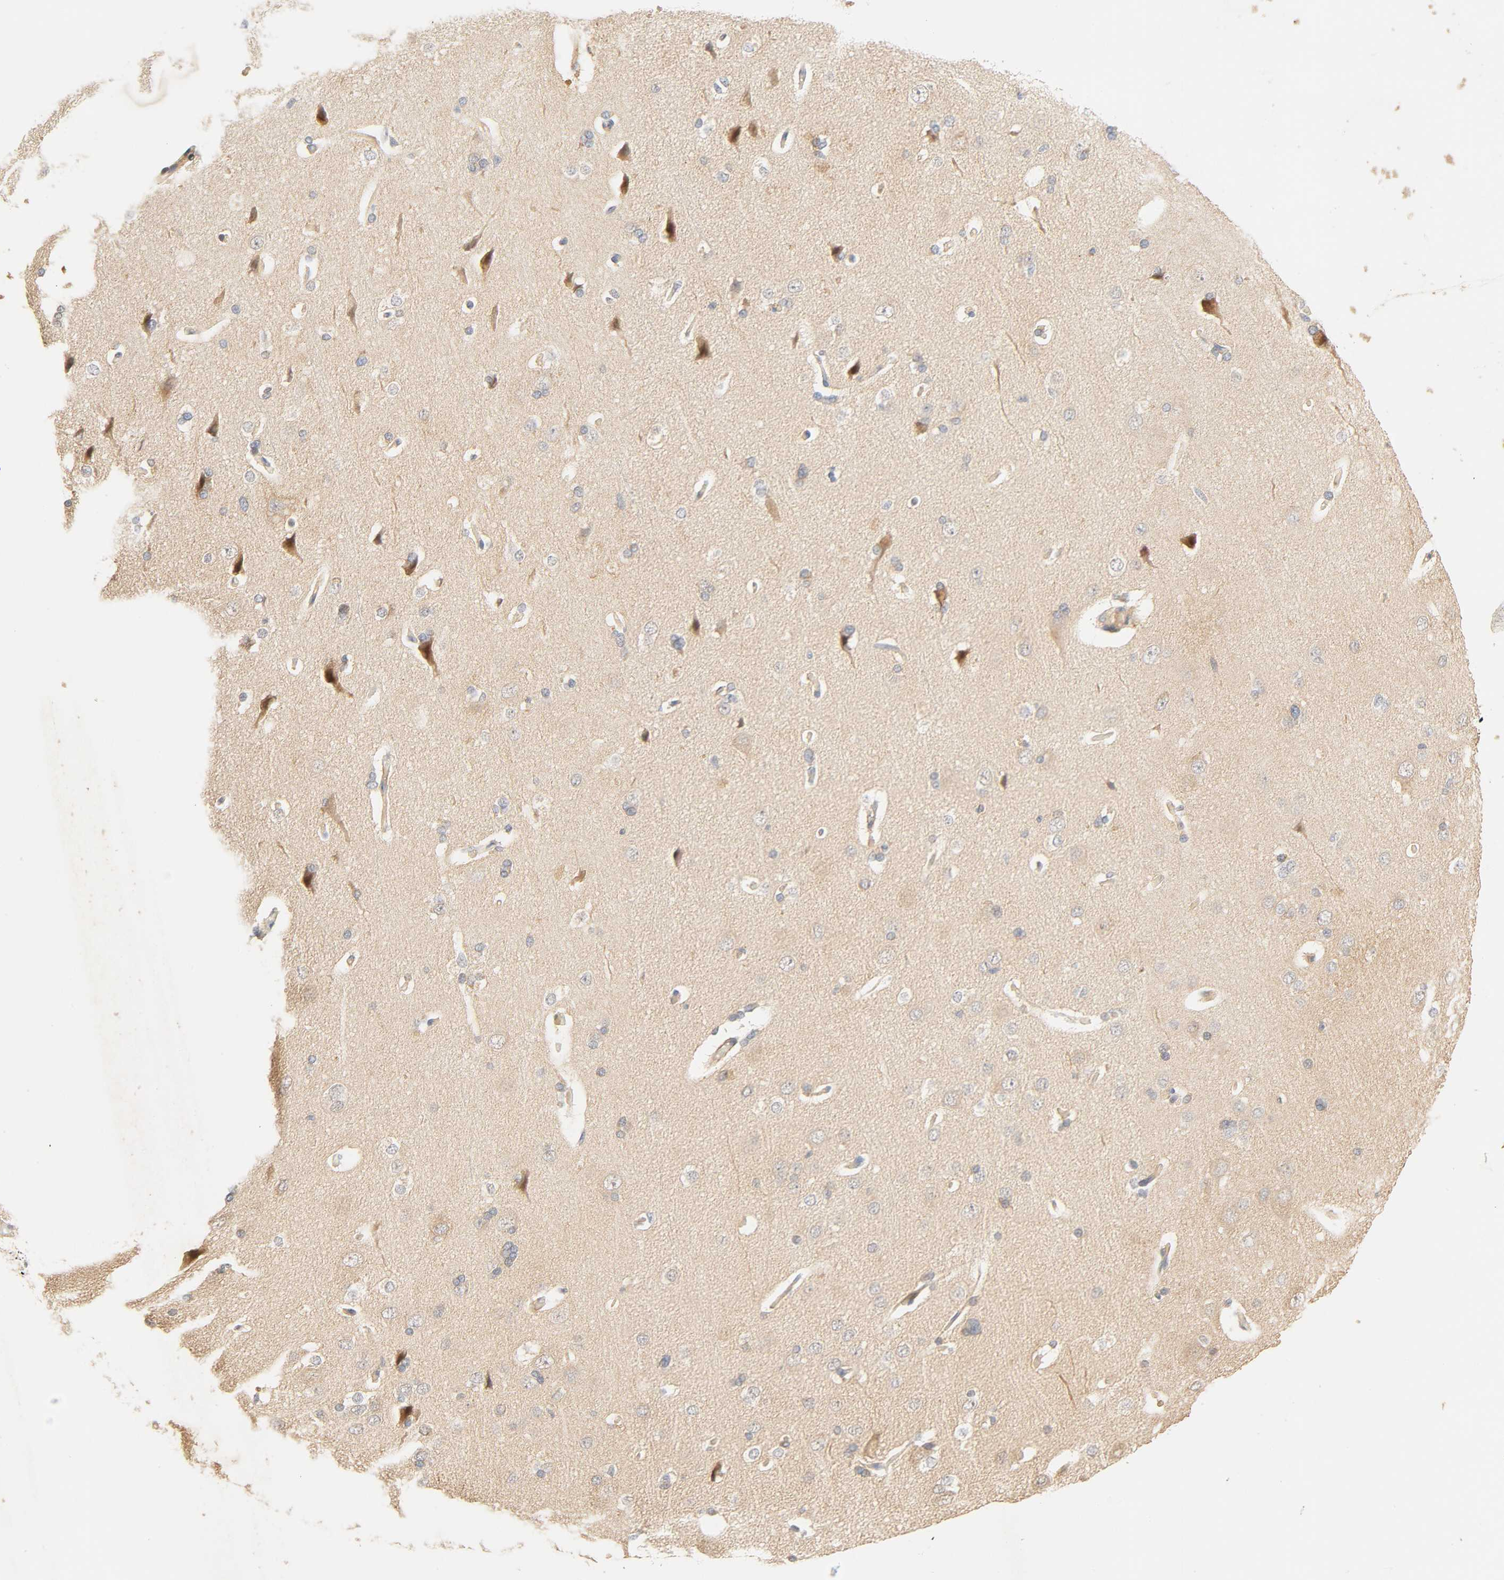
{"staining": {"intensity": "negative", "quantity": "none", "location": "none"}, "tissue": "cerebral cortex", "cell_type": "Endothelial cells", "image_type": "normal", "snomed": [{"axis": "morphology", "description": "Normal tissue, NOS"}, {"axis": "topography", "description": "Cerebral cortex"}], "caption": "A histopathology image of human cerebral cortex is negative for staining in endothelial cells. (Brightfield microscopy of DAB (3,3'-diaminobenzidine) immunohistochemistry at high magnification).", "gene": "CACNA1G", "patient": {"sex": "male", "age": 62}}